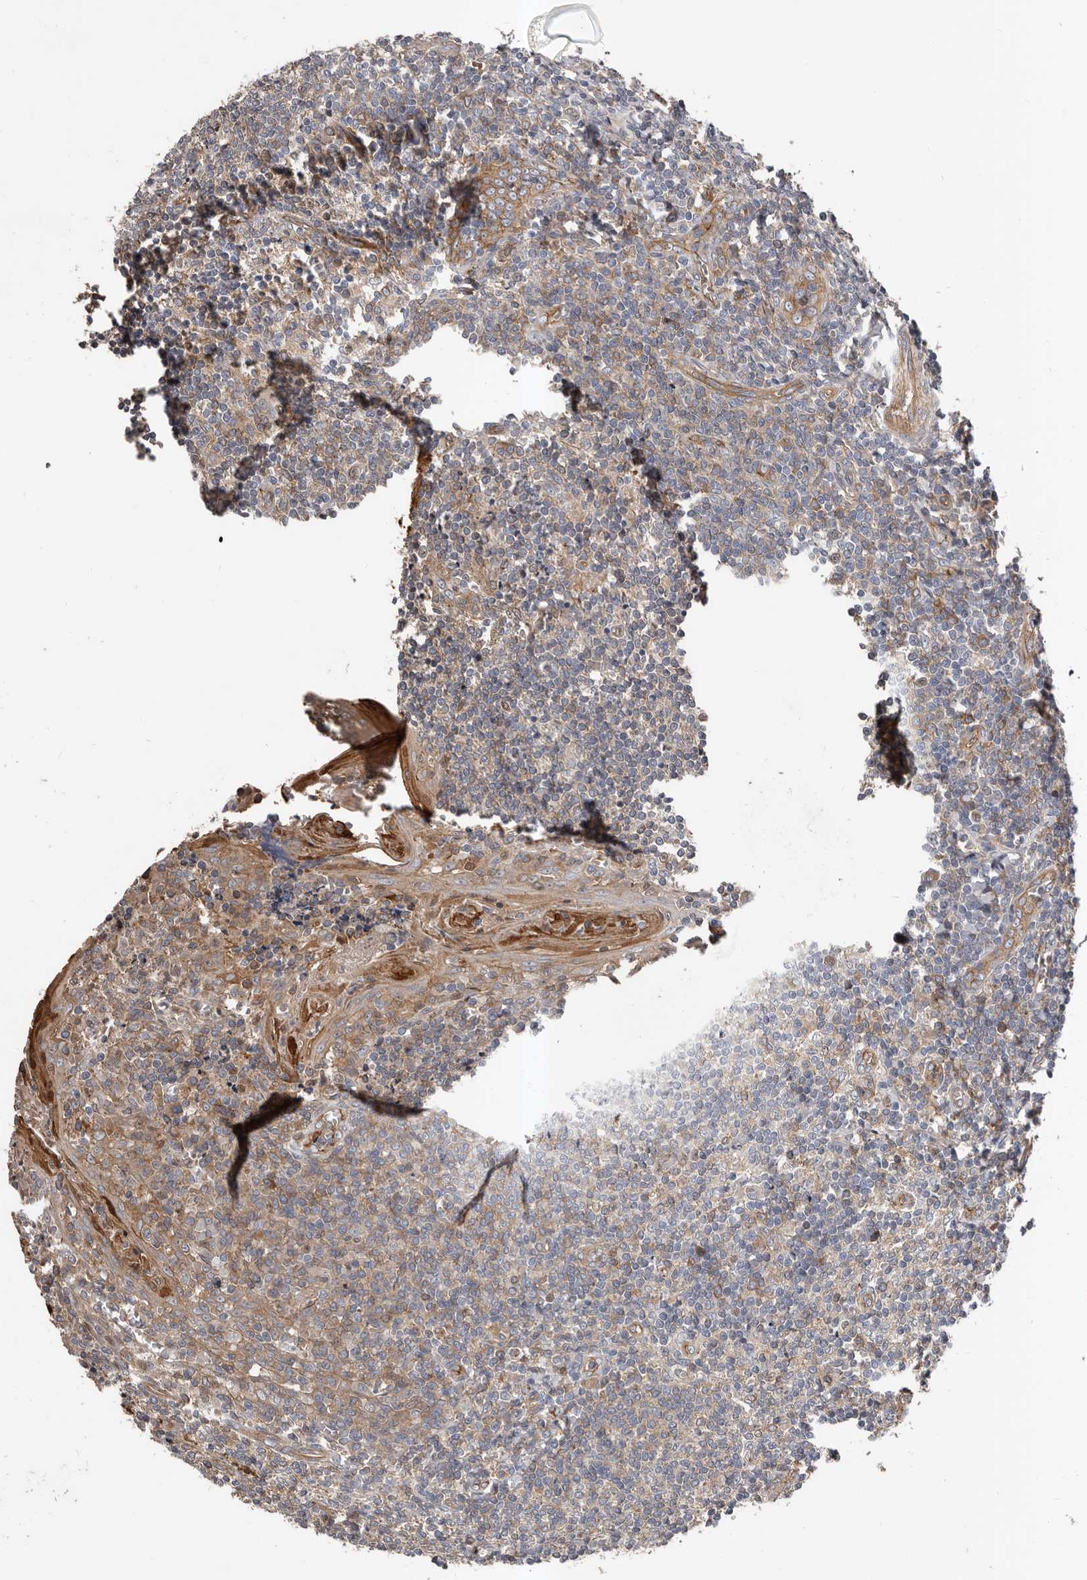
{"staining": {"intensity": "moderate", "quantity": ">75%", "location": "cytoplasmic/membranous,nuclear"}, "tissue": "tonsil", "cell_type": "Germinal center cells", "image_type": "normal", "snomed": [{"axis": "morphology", "description": "Normal tissue, NOS"}, {"axis": "topography", "description": "Tonsil"}], "caption": "Tonsil stained with immunohistochemistry displays moderate cytoplasmic/membranous,nuclear staining in about >75% of germinal center cells. The staining was performed using DAB (3,3'-diaminobenzidine) to visualize the protein expression in brown, while the nuclei were stained in blue with hematoxylin (Magnification: 20x).", "gene": "PNRC2", "patient": {"sex": "male", "age": 27}}